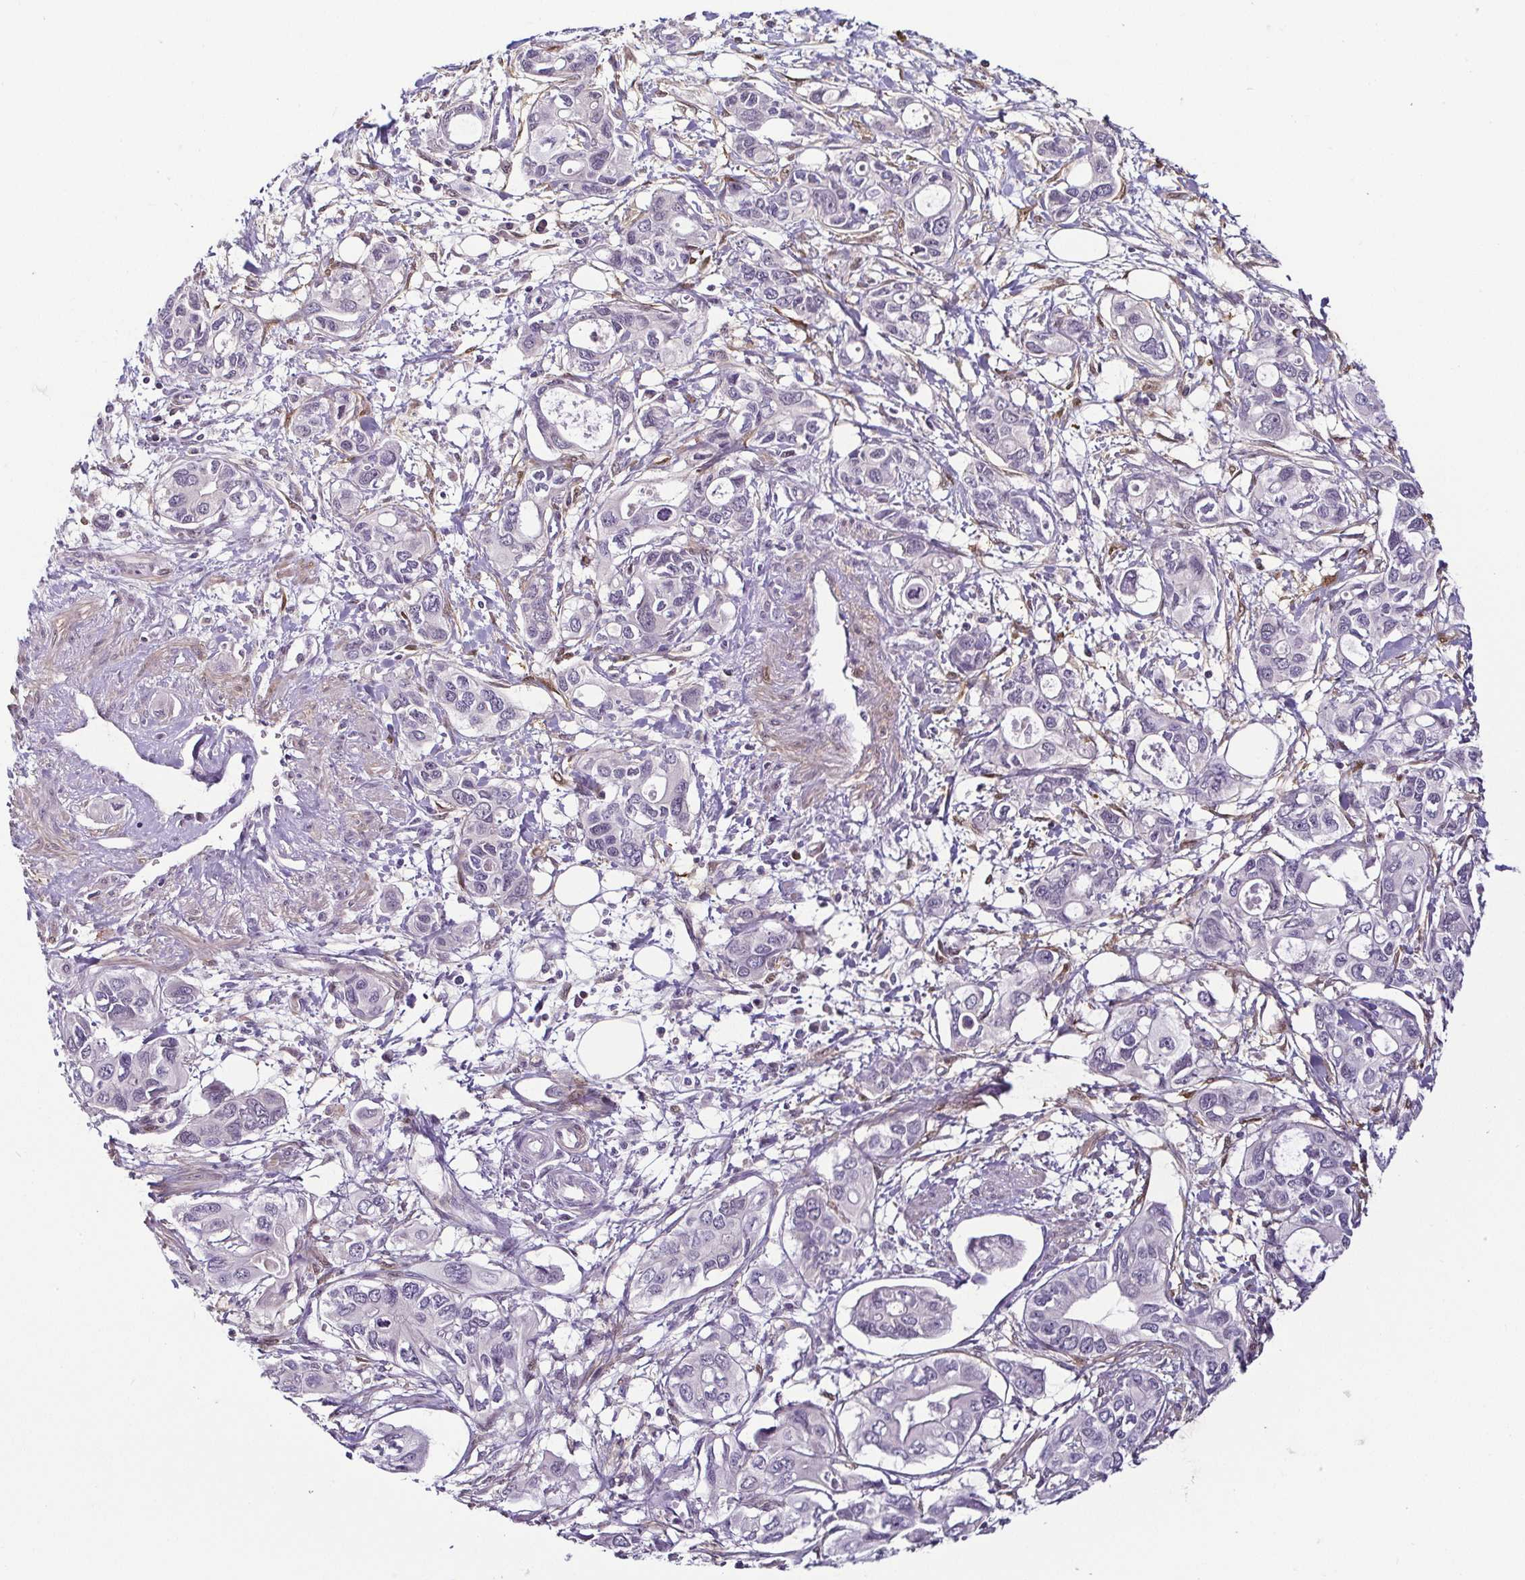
{"staining": {"intensity": "negative", "quantity": "none", "location": "none"}, "tissue": "pancreatic cancer", "cell_type": "Tumor cells", "image_type": "cancer", "snomed": [{"axis": "morphology", "description": "Adenocarcinoma, NOS"}, {"axis": "topography", "description": "Pancreas"}], "caption": "This is a micrograph of immunohistochemistry (IHC) staining of pancreatic cancer, which shows no positivity in tumor cells.", "gene": "HOPX", "patient": {"sex": "male", "age": 60}}